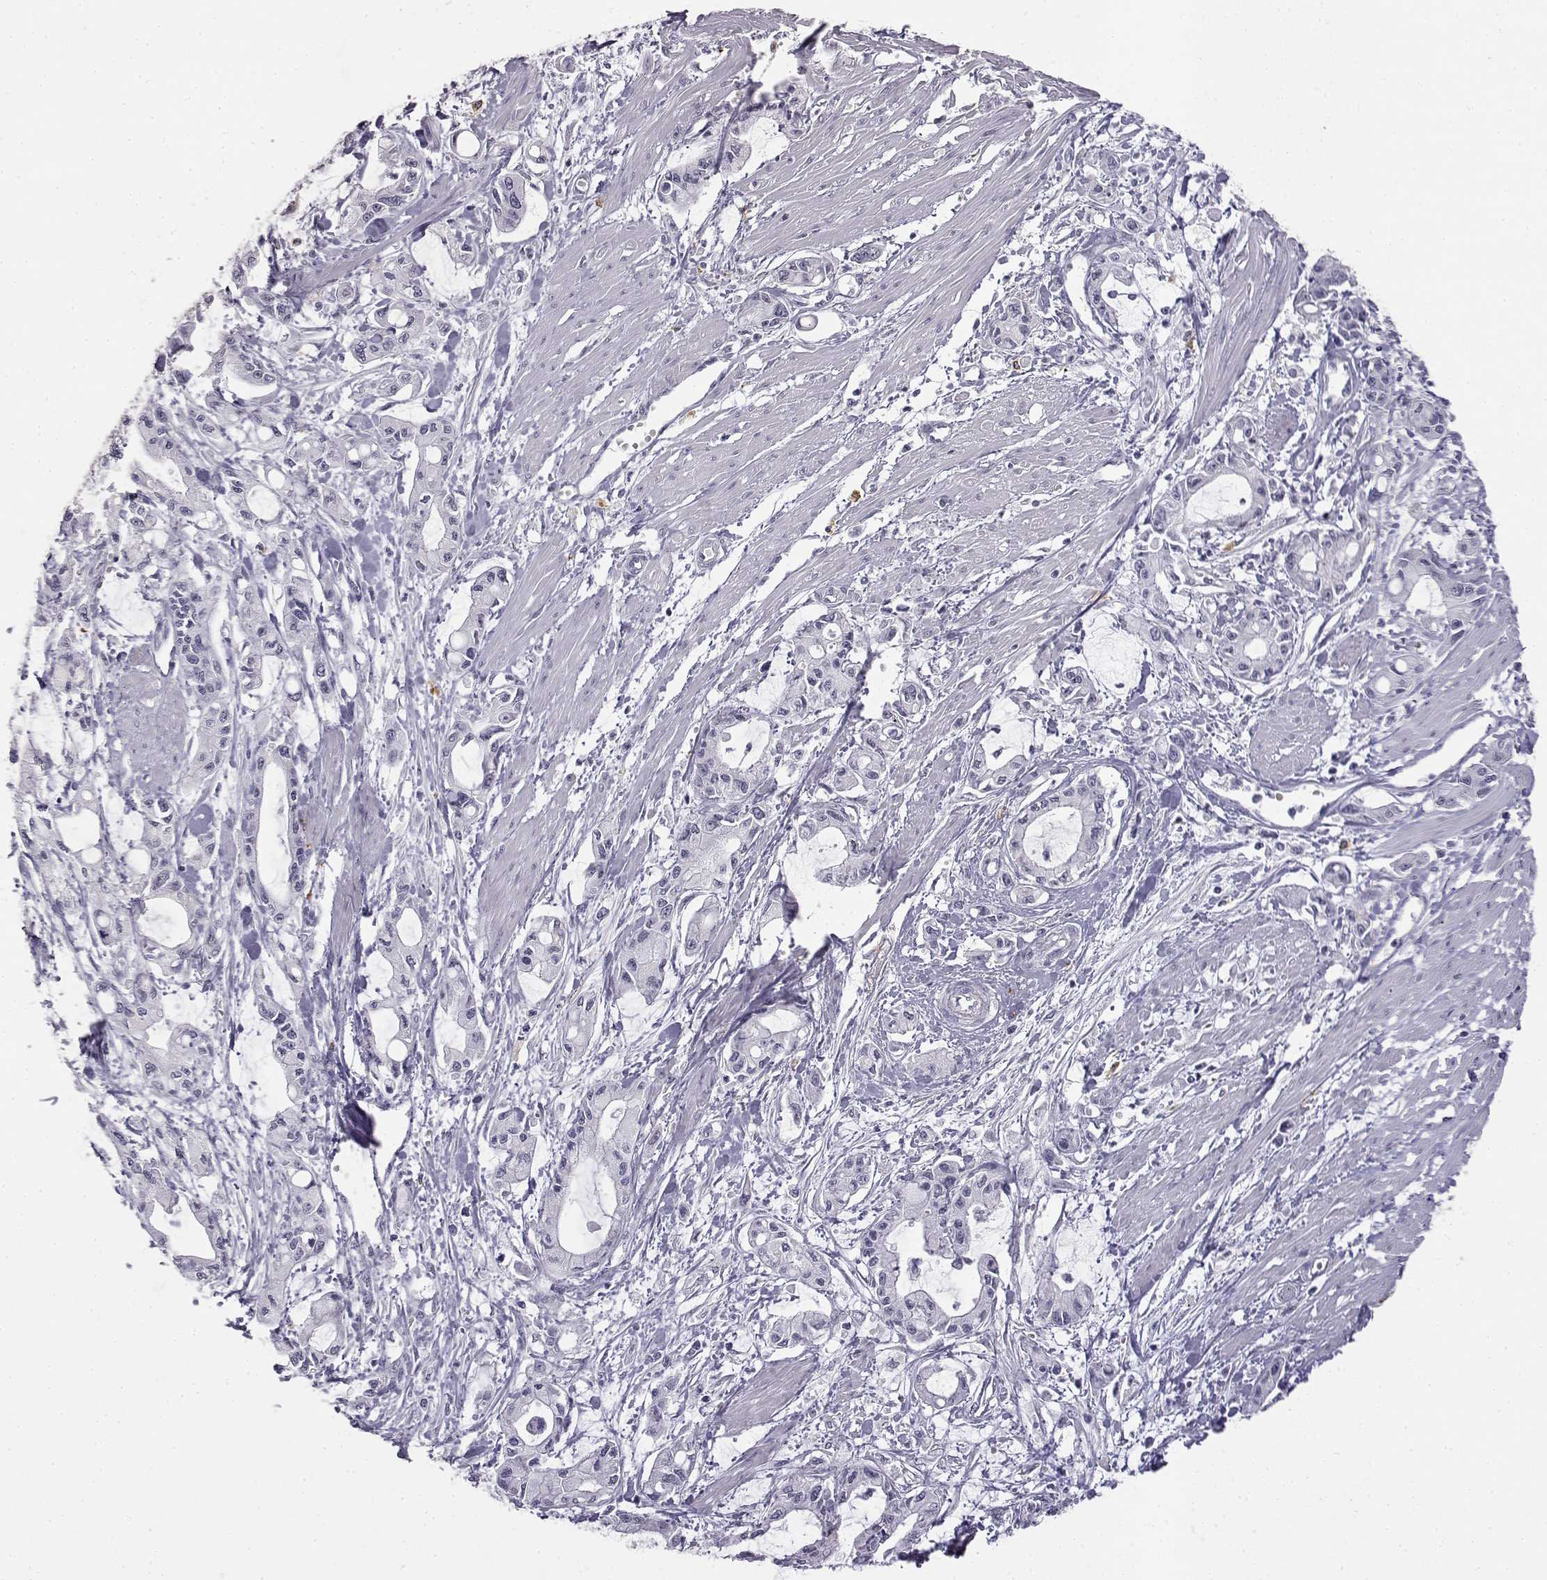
{"staining": {"intensity": "negative", "quantity": "none", "location": "none"}, "tissue": "pancreatic cancer", "cell_type": "Tumor cells", "image_type": "cancer", "snomed": [{"axis": "morphology", "description": "Adenocarcinoma, NOS"}, {"axis": "topography", "description": "Pancreas"}], "caption": "This is a image of immunohistochemistry staining of pancreatic adenocarcinoma, which shows no staining in tumor cells.", "gene": "VGF", "patient": {"sex": "male", "age": 48}}